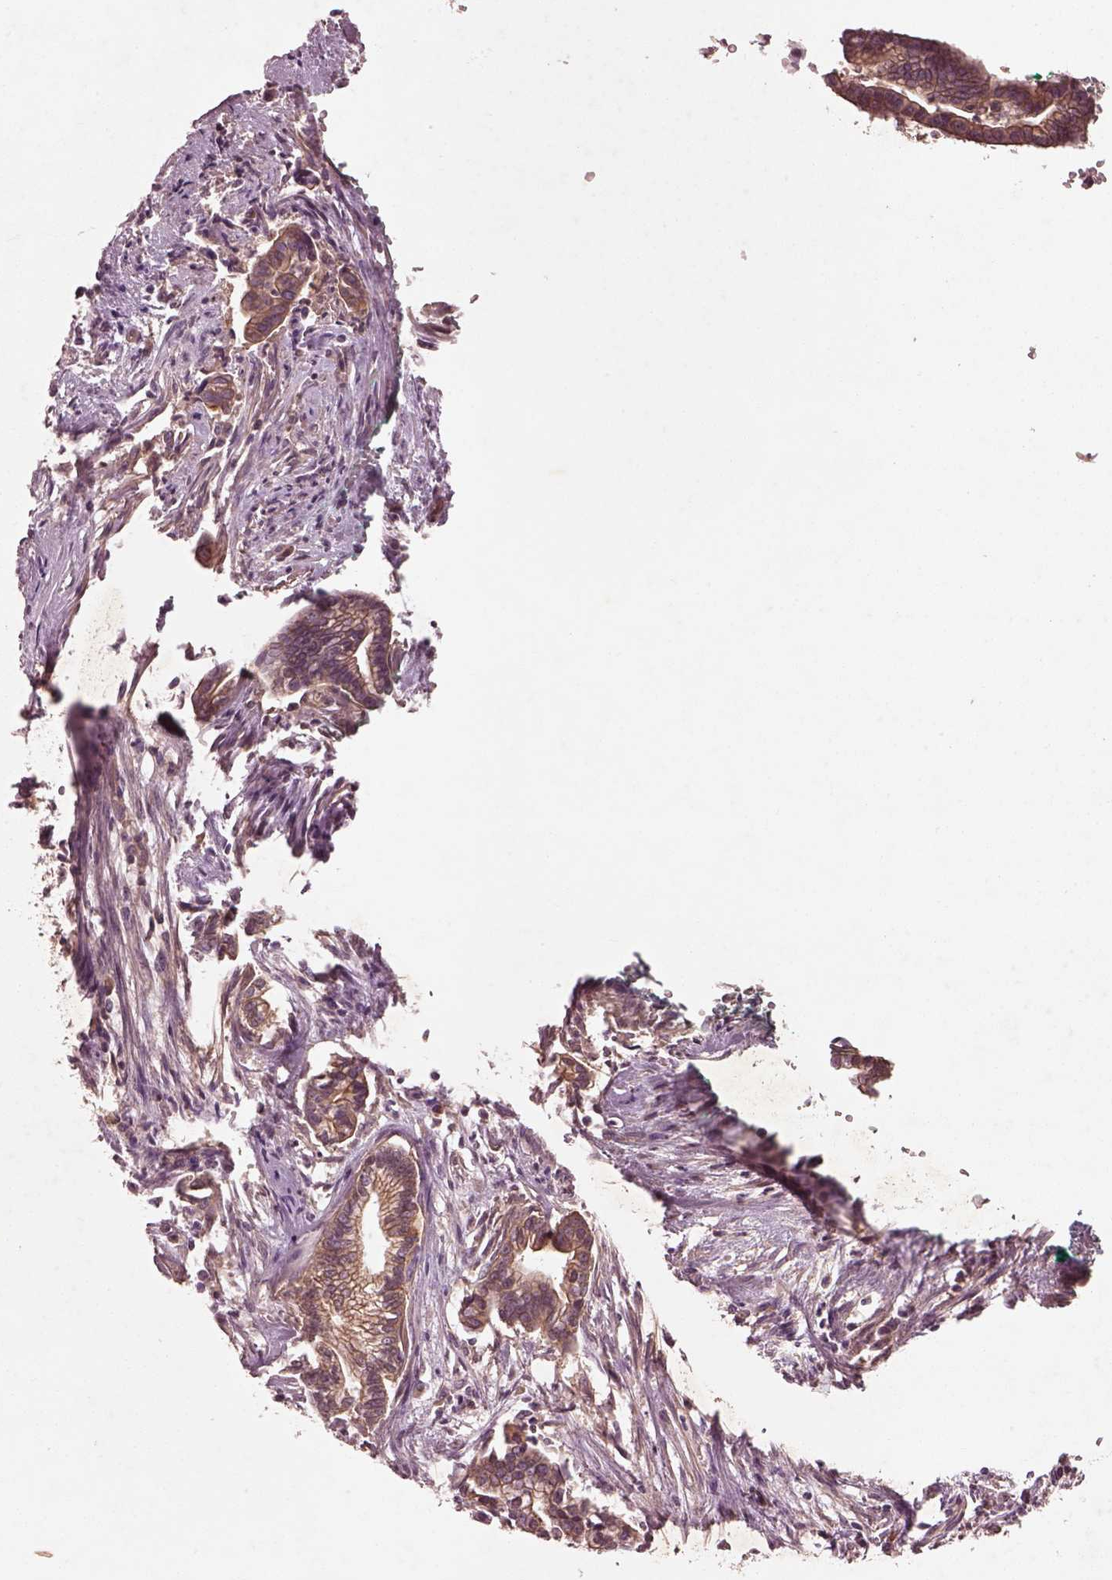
{"staining": {"intensity": "moderate", "quantity": ">75%", "location": "cytoplasmic/membranous"}, "tissue": "cervical cancer", "cell_type": "Tumor cells", "image_type": "cancer", "snomed": [{"axis": "morphology", "description": "Adenocarcinoma, NOS"}, {"axis": "topography", "description": "Cervix"}], "caption": "Immunohistochemical staining of human cervical cancer (adenocarcinoma) displays medium levels of moderate cytoplasmic/membranous protein expression in about >75% of tumor cells.", "gene": "FAM234A", "patient": {"sex": "female", "age": 62}}